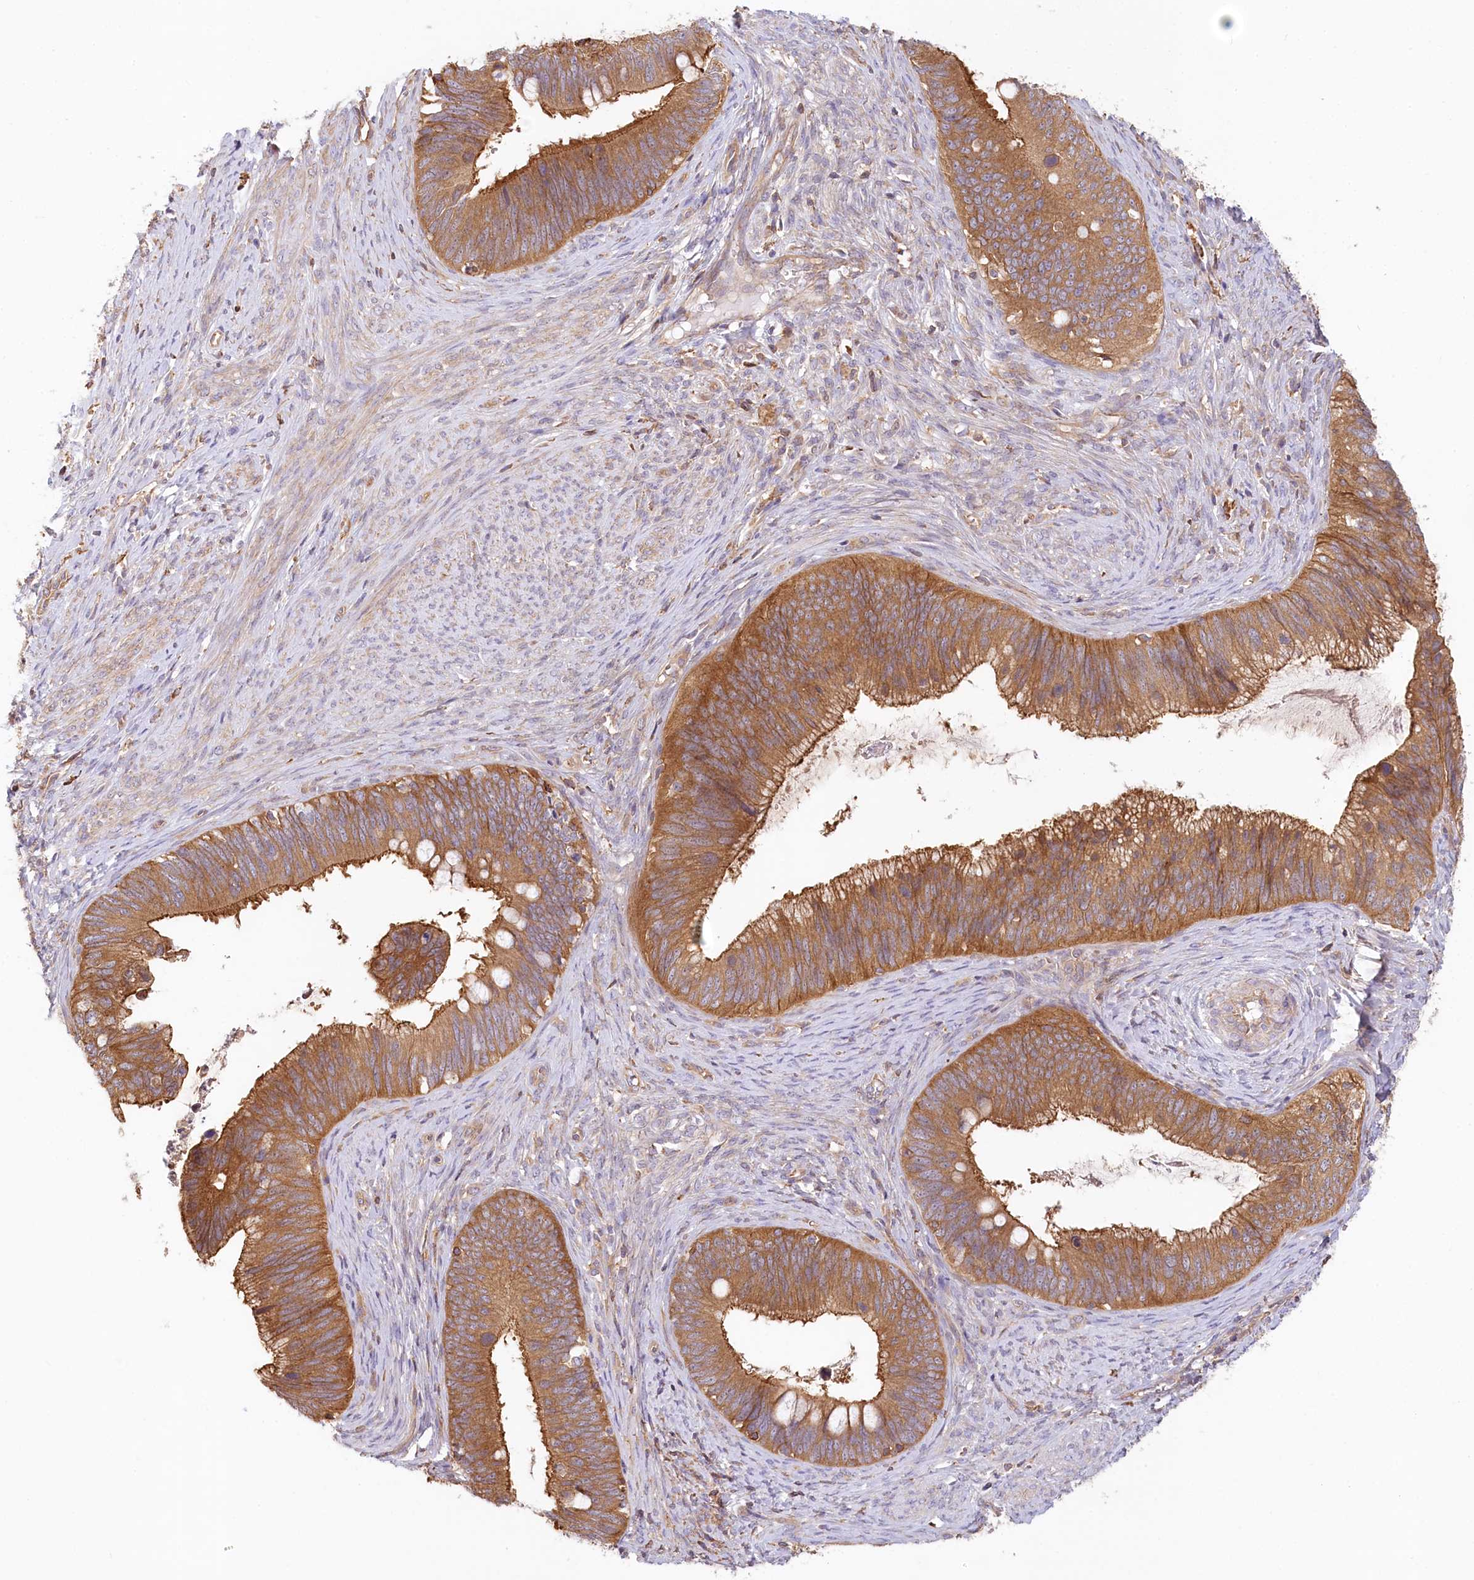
{"staining": {"intensity": "strong", "quantity": ">75%", "location": "cytoplasmic/membranous"}, "tissue": "cervical cancer", "cell_type": "Tumor cells", "image_type": "cancer", "snomed": [{"axis": "morphology", "description": "Adenocarcinoma, NOS"}, {"axis": "topography", "description": "Cervix"}], "caption": "An IHC image of tumor tissue is shown. Protein staining in brown highlights strong cytoplasmic/membranous positivity in adenocarcinoma (cervical) within tumor cells. Using DAB (3,3'-diaminobenzidine) (brown) and hematoxylin (blue) stains, captured at high magnification using brightfield microscopy.", "gene": "UMPS", "patient": {"sex": "female", "age": 42}}